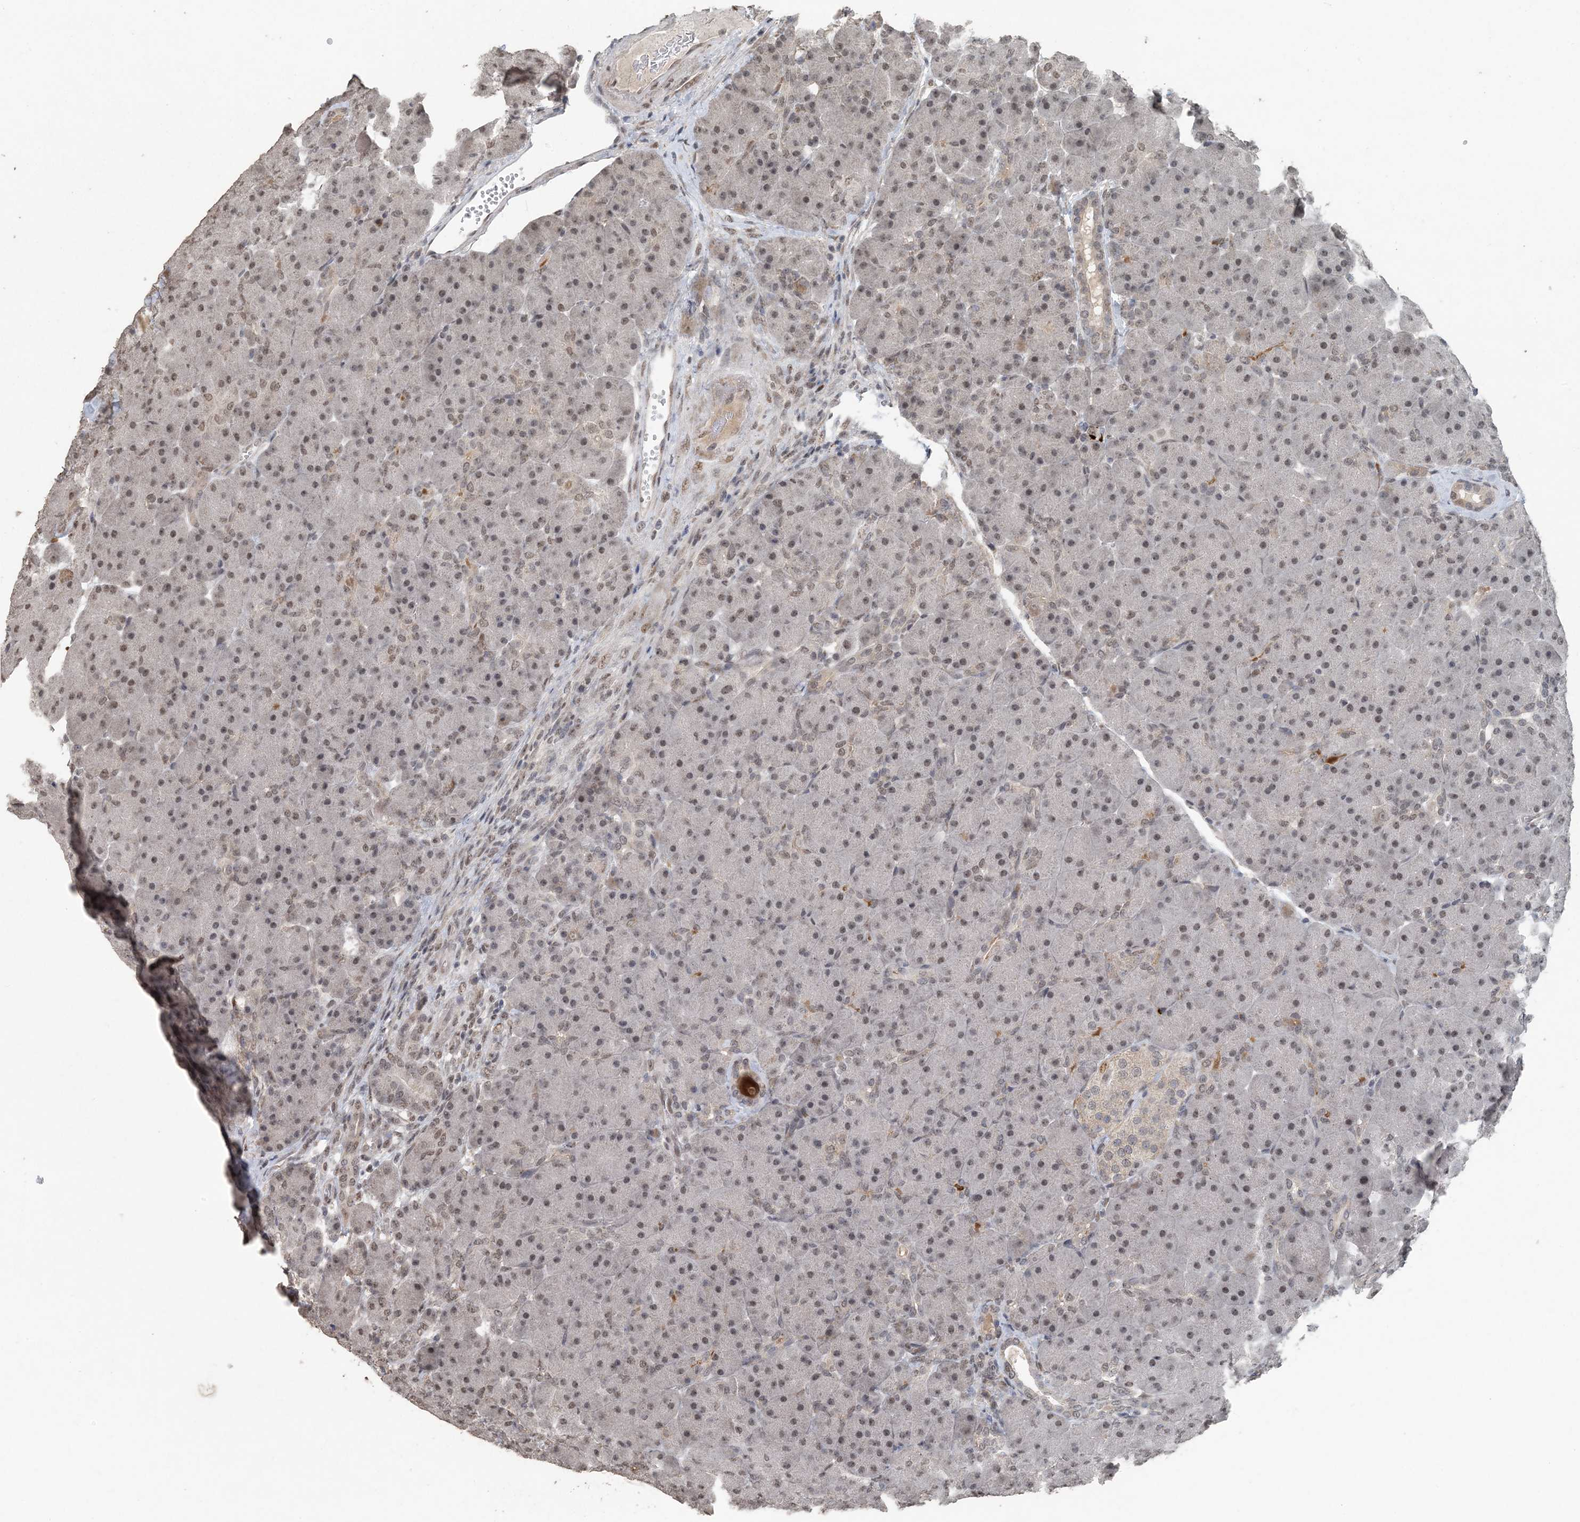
{"staining": {"intensity": "moderate", "quantity": ">75%", "location": "nuclear"}, "tissue": "pancreas", "cell_type": "Exocrine glandular cells", "image_type": "normal", "snomed": [{"axis": "morphology", "description": "Normal tissue, NOS"}, {"axis": "topography", "description": "Pancreas"}], "caption": "Pancreas stained with a brown dye reveals moderate nuclear positive positivity in about >75% of exocrine glandular cells.", "gene": "MBD2", "patient": {"sex": "male", "age": 66}}